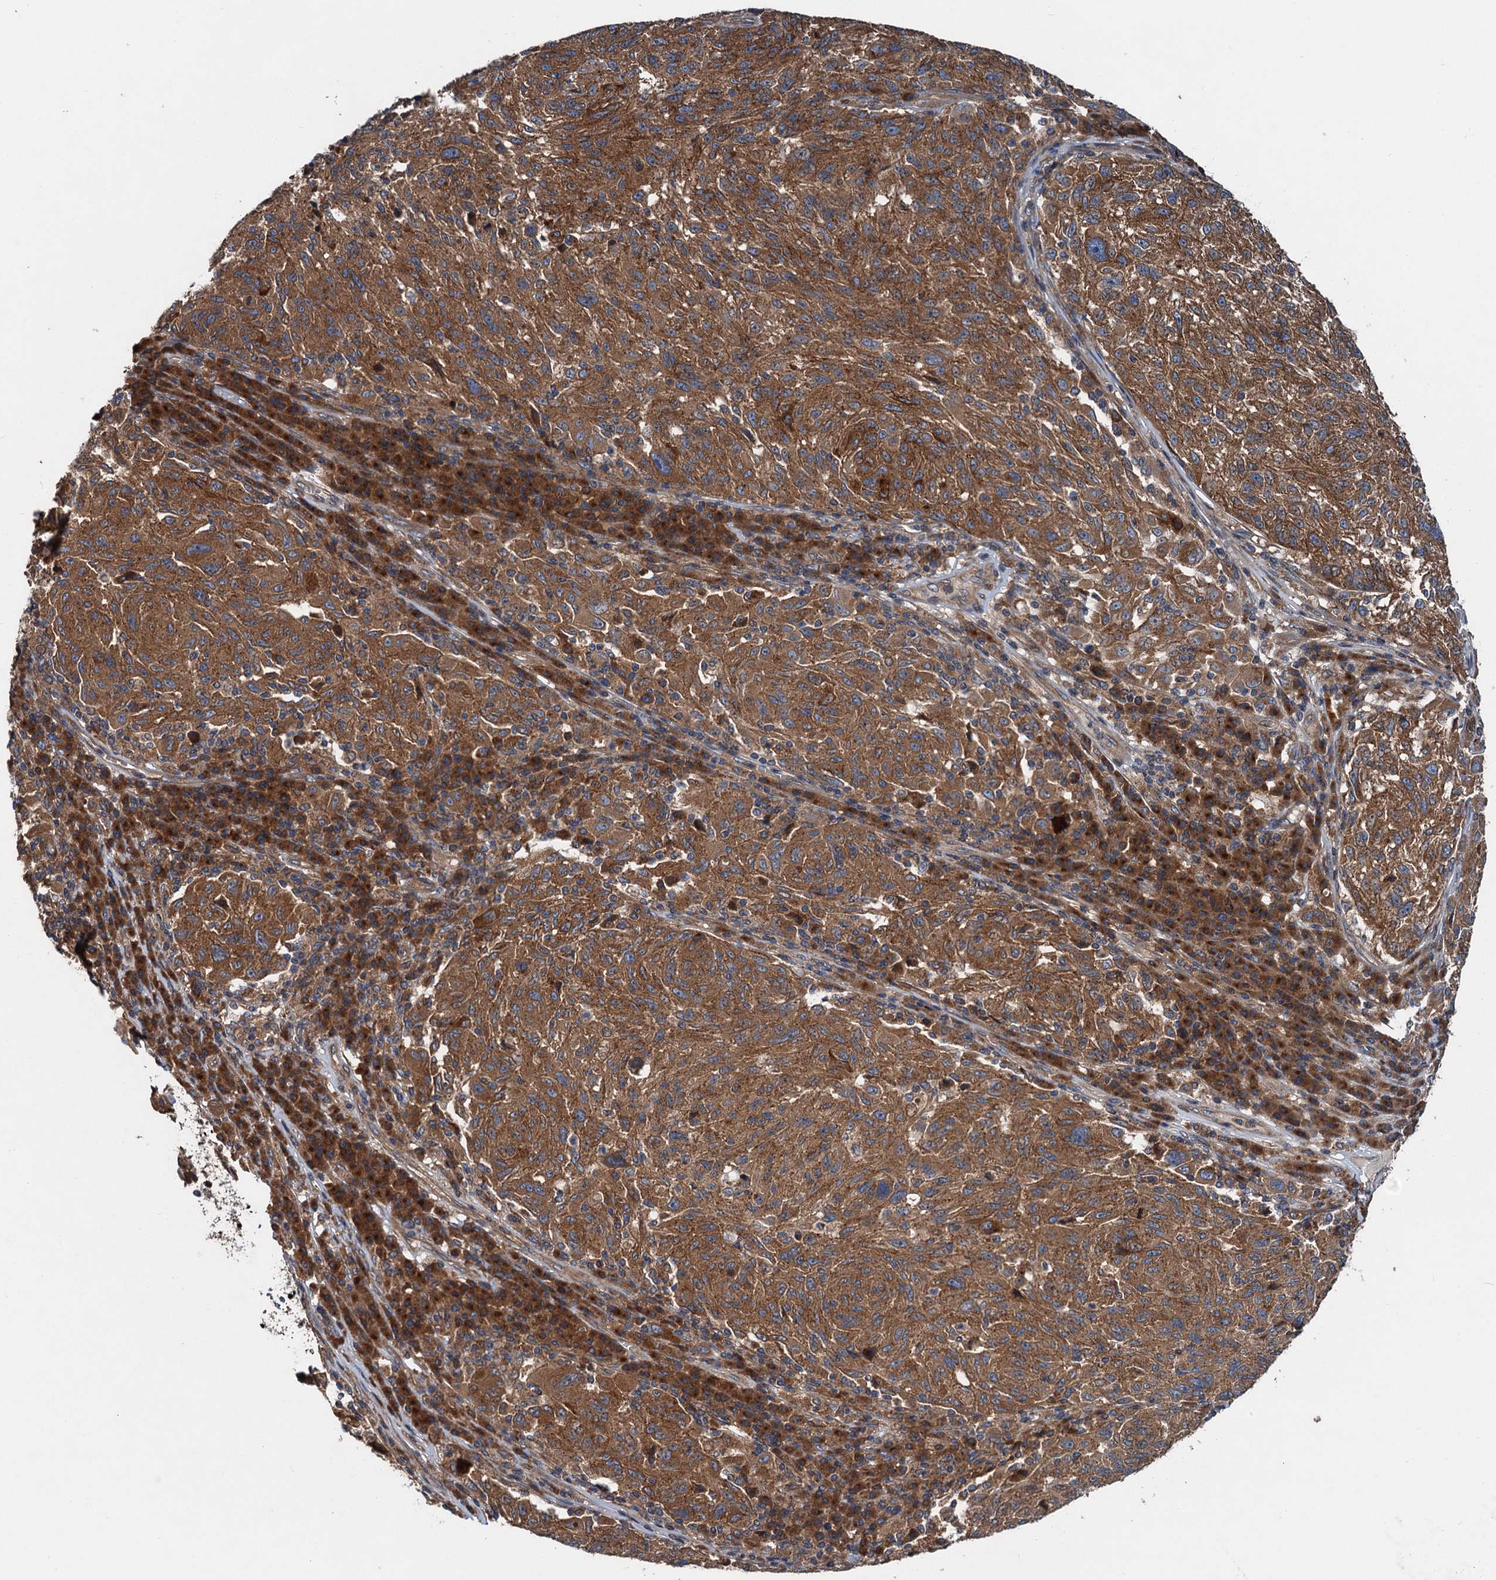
{"staining": {"intensity": "strong", "quantity": ">75%", "location": "cytoplasmic/membranous"}, "tissue": "melanoma", "cell_type": "Tumor cells", "image_type": "cancer", "snomed": [{"axis": "morphology", "description": "Malignant melanoma, NOS"}, {"axis": "topography", "description": "Skin"}], "caption": "This micrograph reveals malignant melanoma stained with immunohistochemistry (IHC) to label a protein in brown. The cytoplasmic/membranous of tumor cells show strong positivity for the protein. Nuclei are counter-stained blue.", "gene": "COG3", "patient": {"sex": "male", "age": 53}}